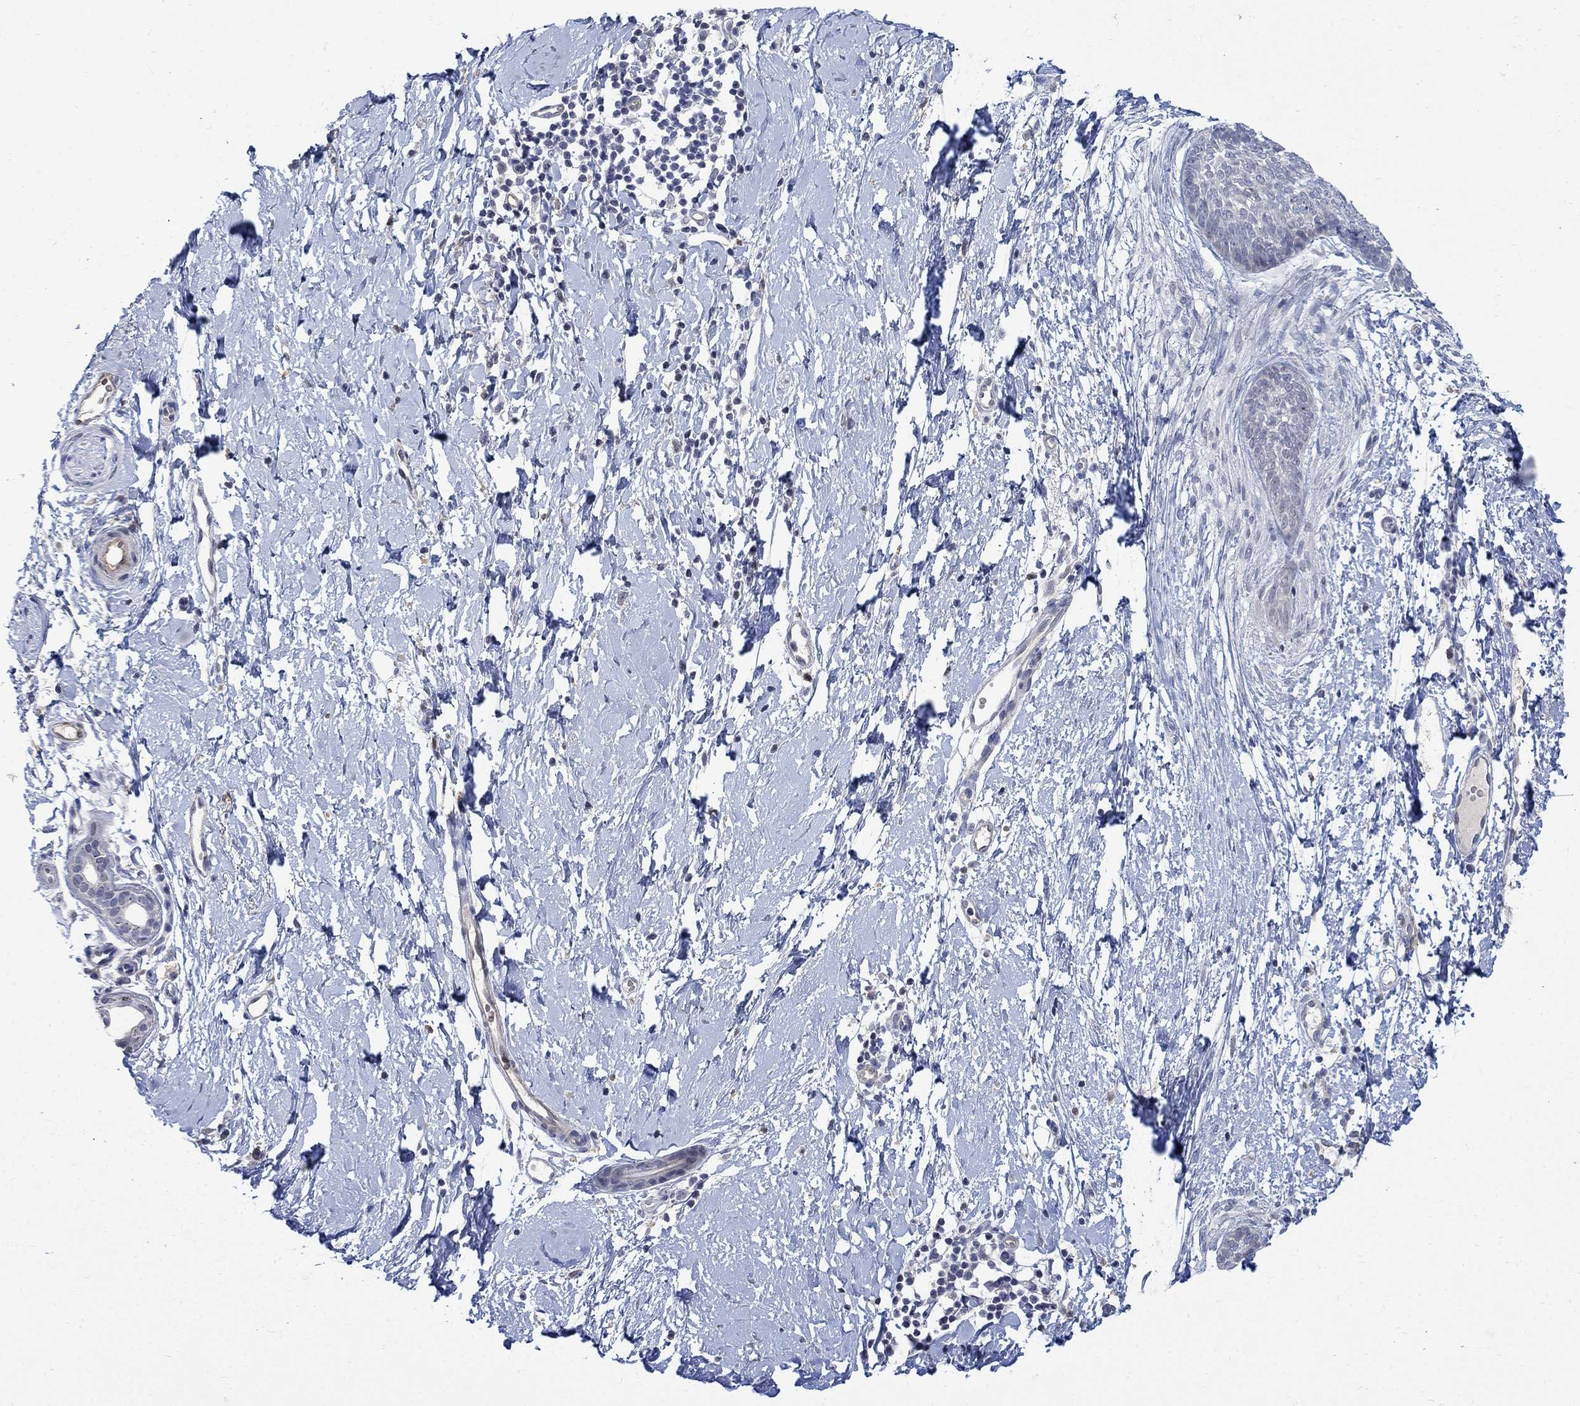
{"staining": {"intensity": "negative", "quantity": "none", "location": "none"}, "tissue": "skin cancer", "cell_type": "Tumor cells", "image_type": "cancer", "snomed": [{"axis": "morphology", "description": "Normal tissue, NOS"}, {"axis": "morphology", "description": "Basal cell carcinoma"}, {"axis": "topography", "description": "Skin"}], "caption": "The photomicrograph reveals no significant expression in tumor cells of skin cancer (basal cell carcinoma).", "gene": "TGM2", "patient": {"sex": "male", "age": 84}}